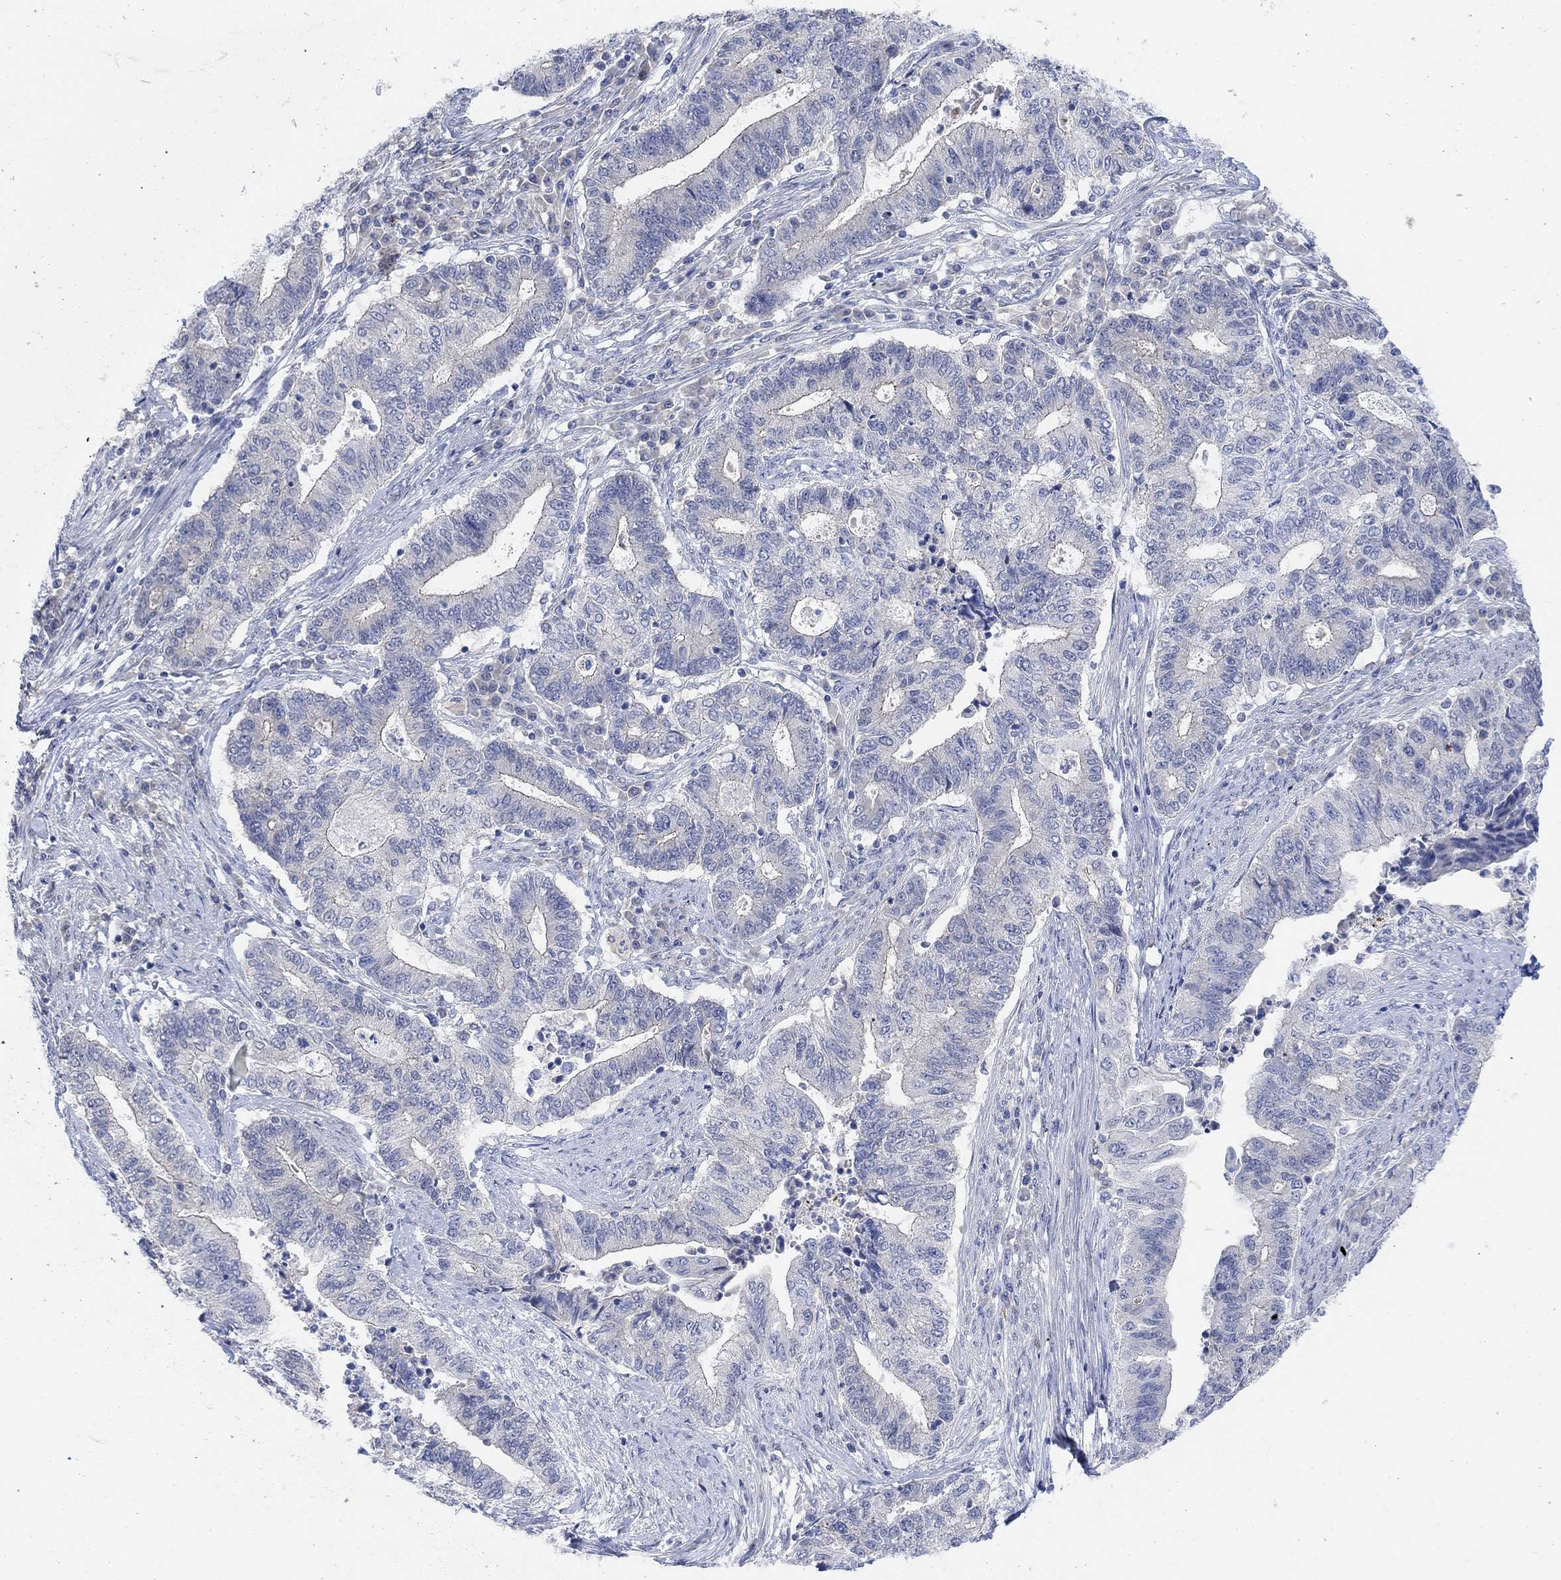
{"staining": {"intensity": "negative", "quantity": "none", "location": "none"}, "tissue": "endometrial cancer", "cell_type": "Tumor cells", "image_type": "cancer", "snomed": [{"axis": "morphology", "description": "Adenocarcinoma, NOS"}, {"axis": "topography", "description": "Uterus"}, {"axis": "topography", "description": "Endometrium"}], "caption": "A histopathology image of human endometrial cancer is negative for staining in tumor cells.", "gene": "RIMS1", "patient": {"sex": "female", "age": 54}}